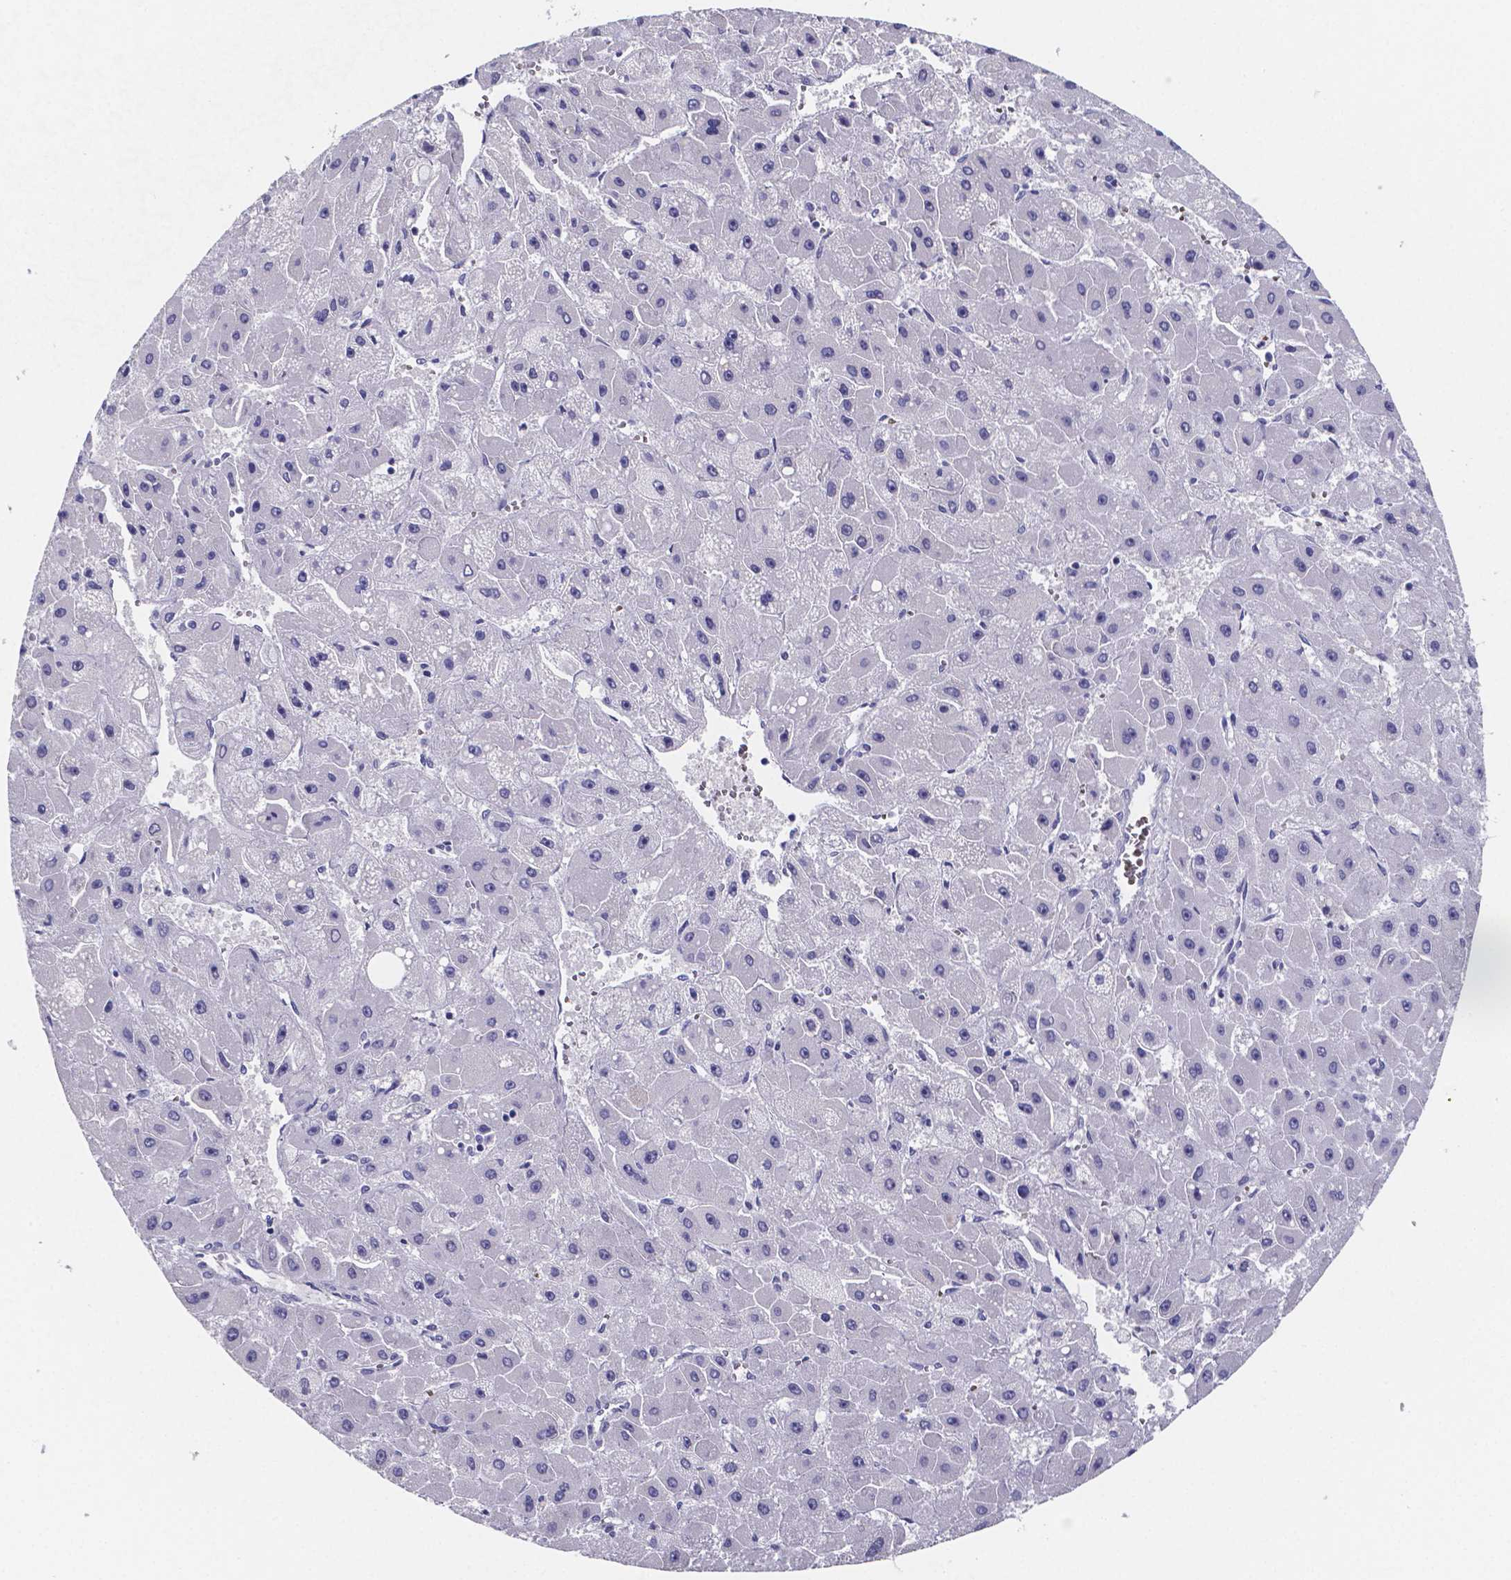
{"staining": {"intensity": "negative", "quantity": "none", "location": "none"}, "tissue": "liver cancer", "cell_type": "Tumor cells", "image_type": "cancer", "snomed": [{"axis": "morphology", "description": "Carcinoma, Hepatocellular, NOS"}, {"axis": "topography", "description": "Liver"}], "caption": "Image shows no protein positivity in tumor cells of liver hepatocellular carcinoma tissue.", "gene": "GABRA3", "patient": {"sex": "female", "age": 25}}